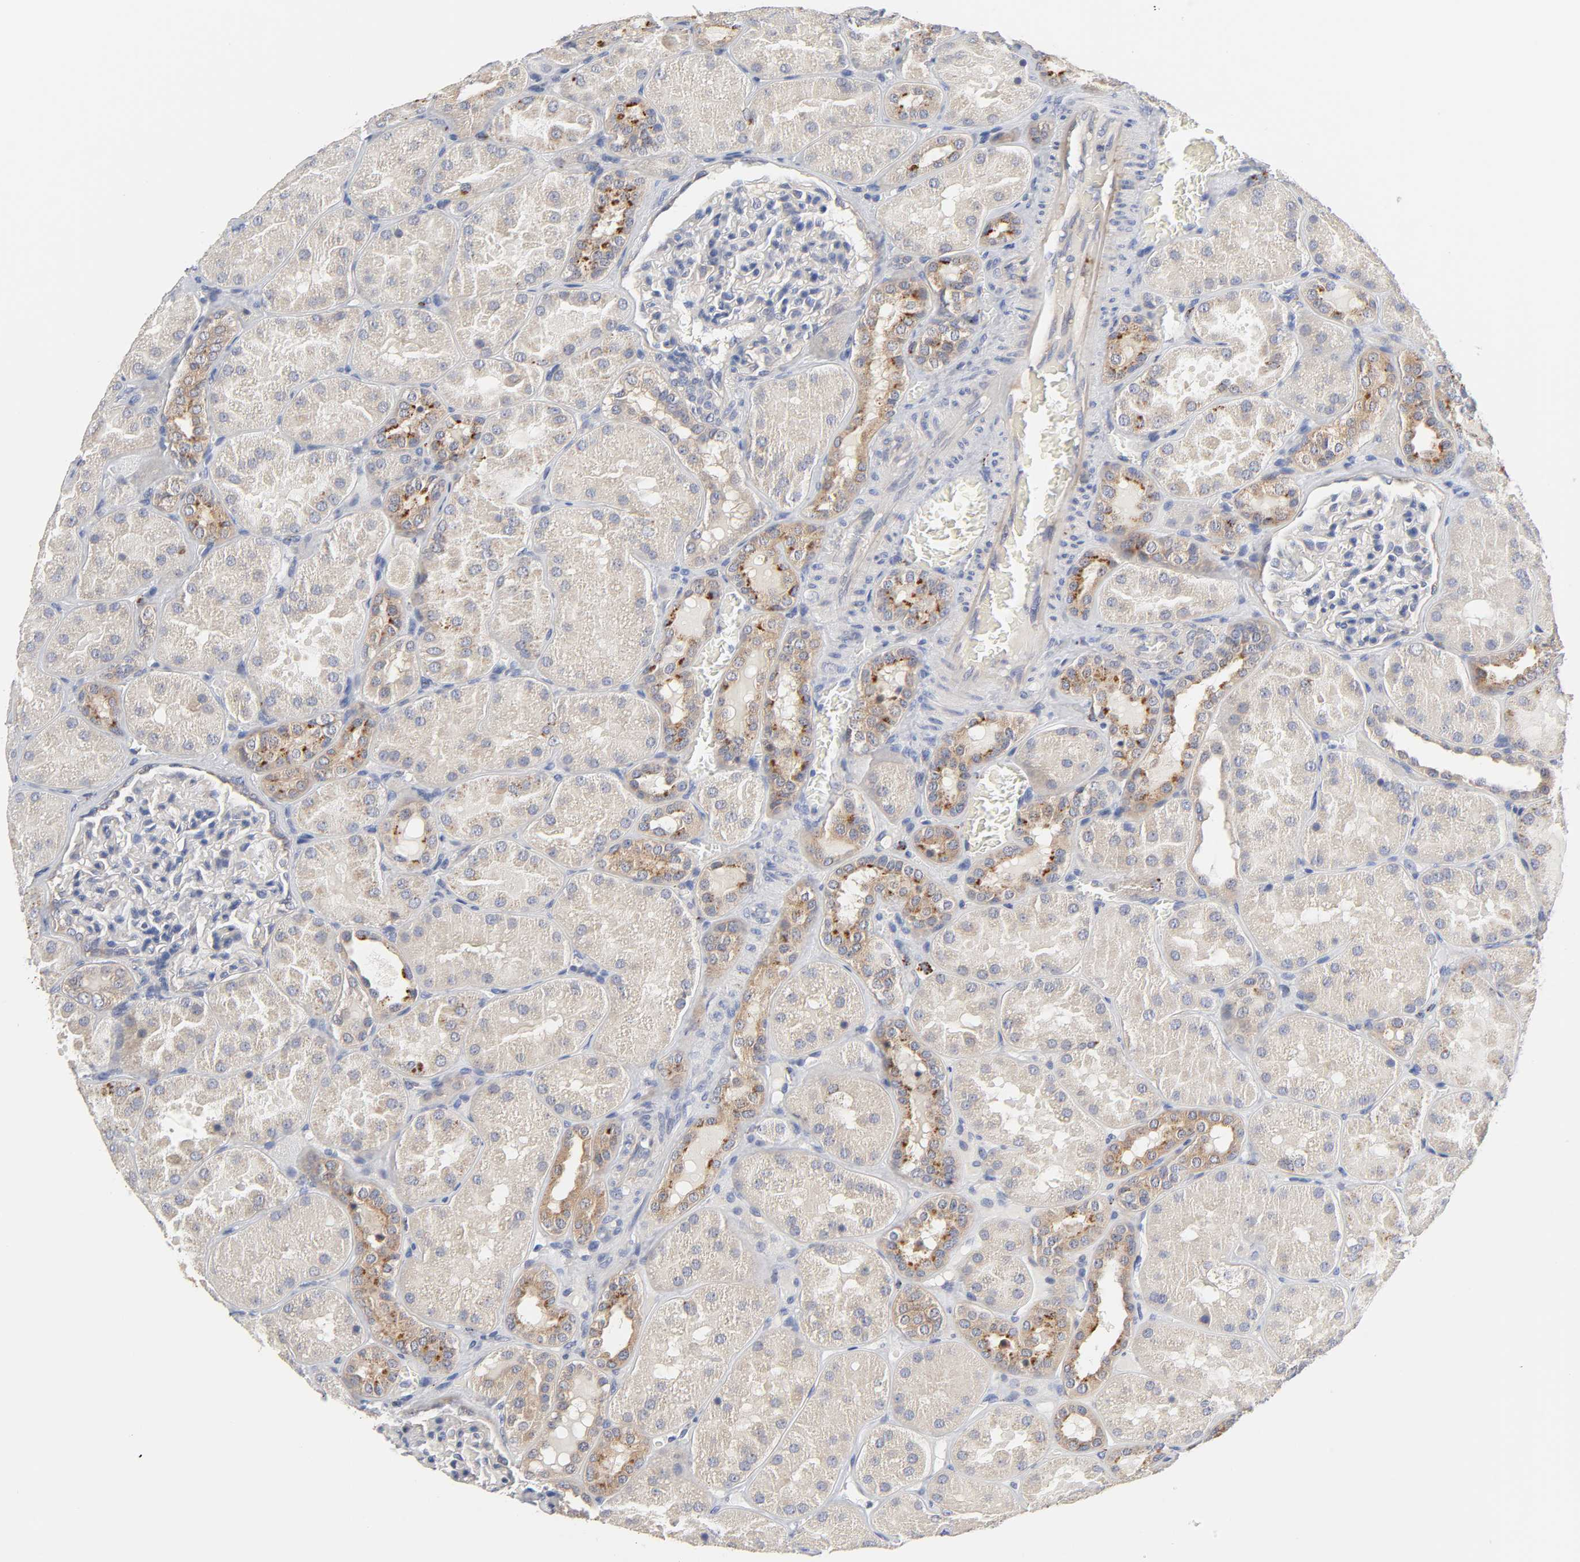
{"staining": {"intensity": "negative", "quantity": "none", "location": "none"}, "tissue": "kidney", "cell_type": "Cells in glomeruli", "image_type": "normal", "snomed": [{"axis": "morphology", "description": "Normal tissue, NOS"}, {"axis": "topography", "description": "Kidney"}], "caption": "DAB (3,3'-diaminobenzidine) immunohistochemical staining of benign human kidney shows no significant positivity in cells in glomeruli.", "gene": "C17orf75", "patient": {"sex": "male", "age": 28}}